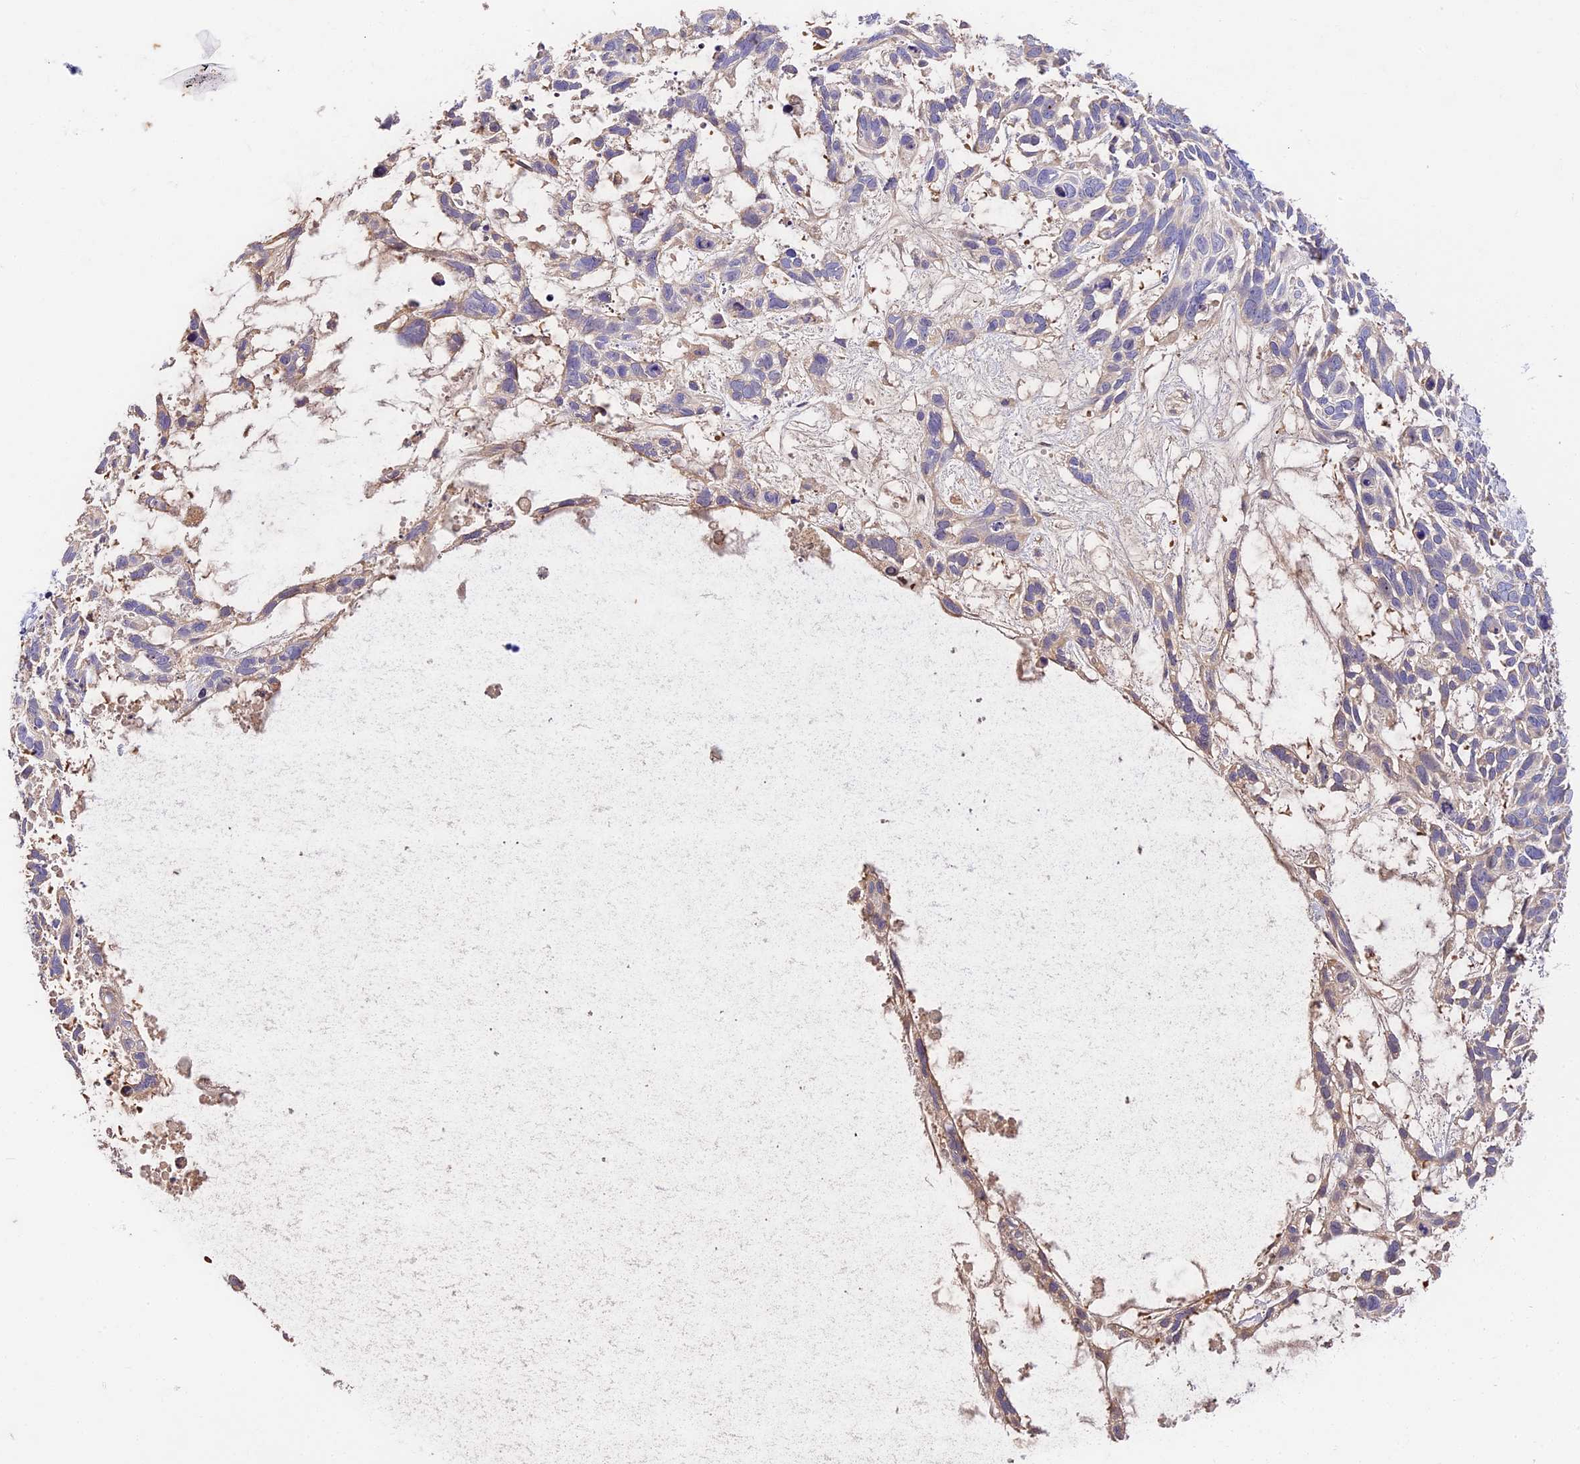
{"staining": {"intensity": "negative", "quantity": "none", "location": "none"}, "tissue": "skin cancer", "cell_type": "Tumor cells", "image_type": "cancer", "snomed": [{"axis": "morphology", "description": "Basal cell carcinoma"}, {"axis": "topography", "description": "Skin"}], "caption": "The photomicrograph reveals no significant expression in tumor cells of basal cell carcinoma (skin). (Brightfield microscopy of DAB IHC at high magnification).", "gene": "BSCL2", "patient": {"sex": "male", "age": 88}}